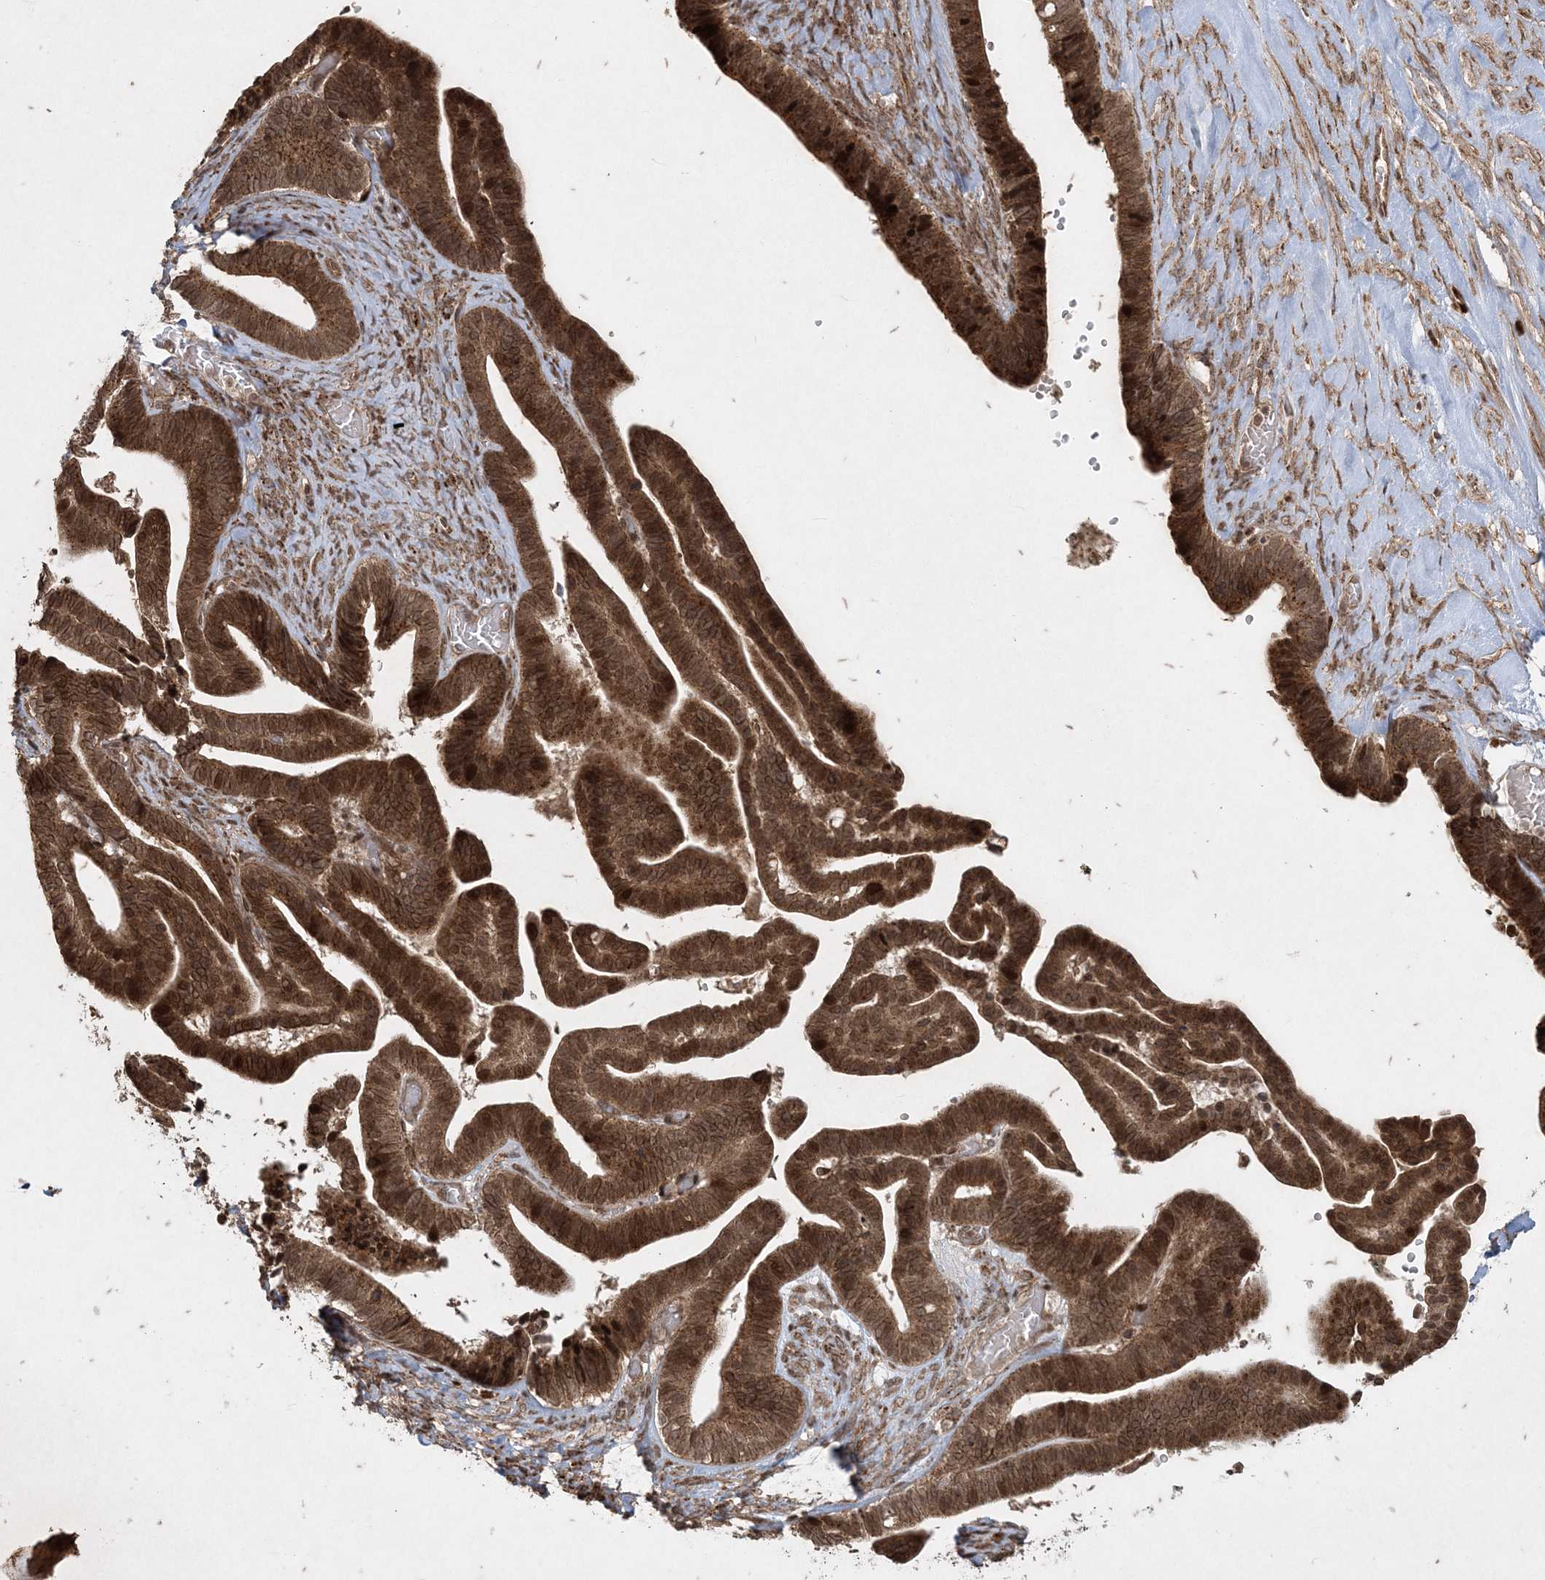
{"staining": {"intensity": "moderate", "quantity": ">75%", "location": "cytoplasmic/membranous,nuclear"}, "tissue": "ovarian cancer", "cell_type": "Tumor cells", "image_type": "cancer", "snomed": [{"axis": "morphology", "description": "Cystadenocarcinoma, serous, NOS"}, {"axis": "topography", "description": "Ovary"}], "caption": "Ovarian serous cystadenocarcinoma tissue shows moderate cytoplasmic/membranous and nuclear expression in about >75% of tumor cells, visualized by immunohistochemistry.", "gene": "RRAS", "patient": {"sex": "female", "age": 56}}